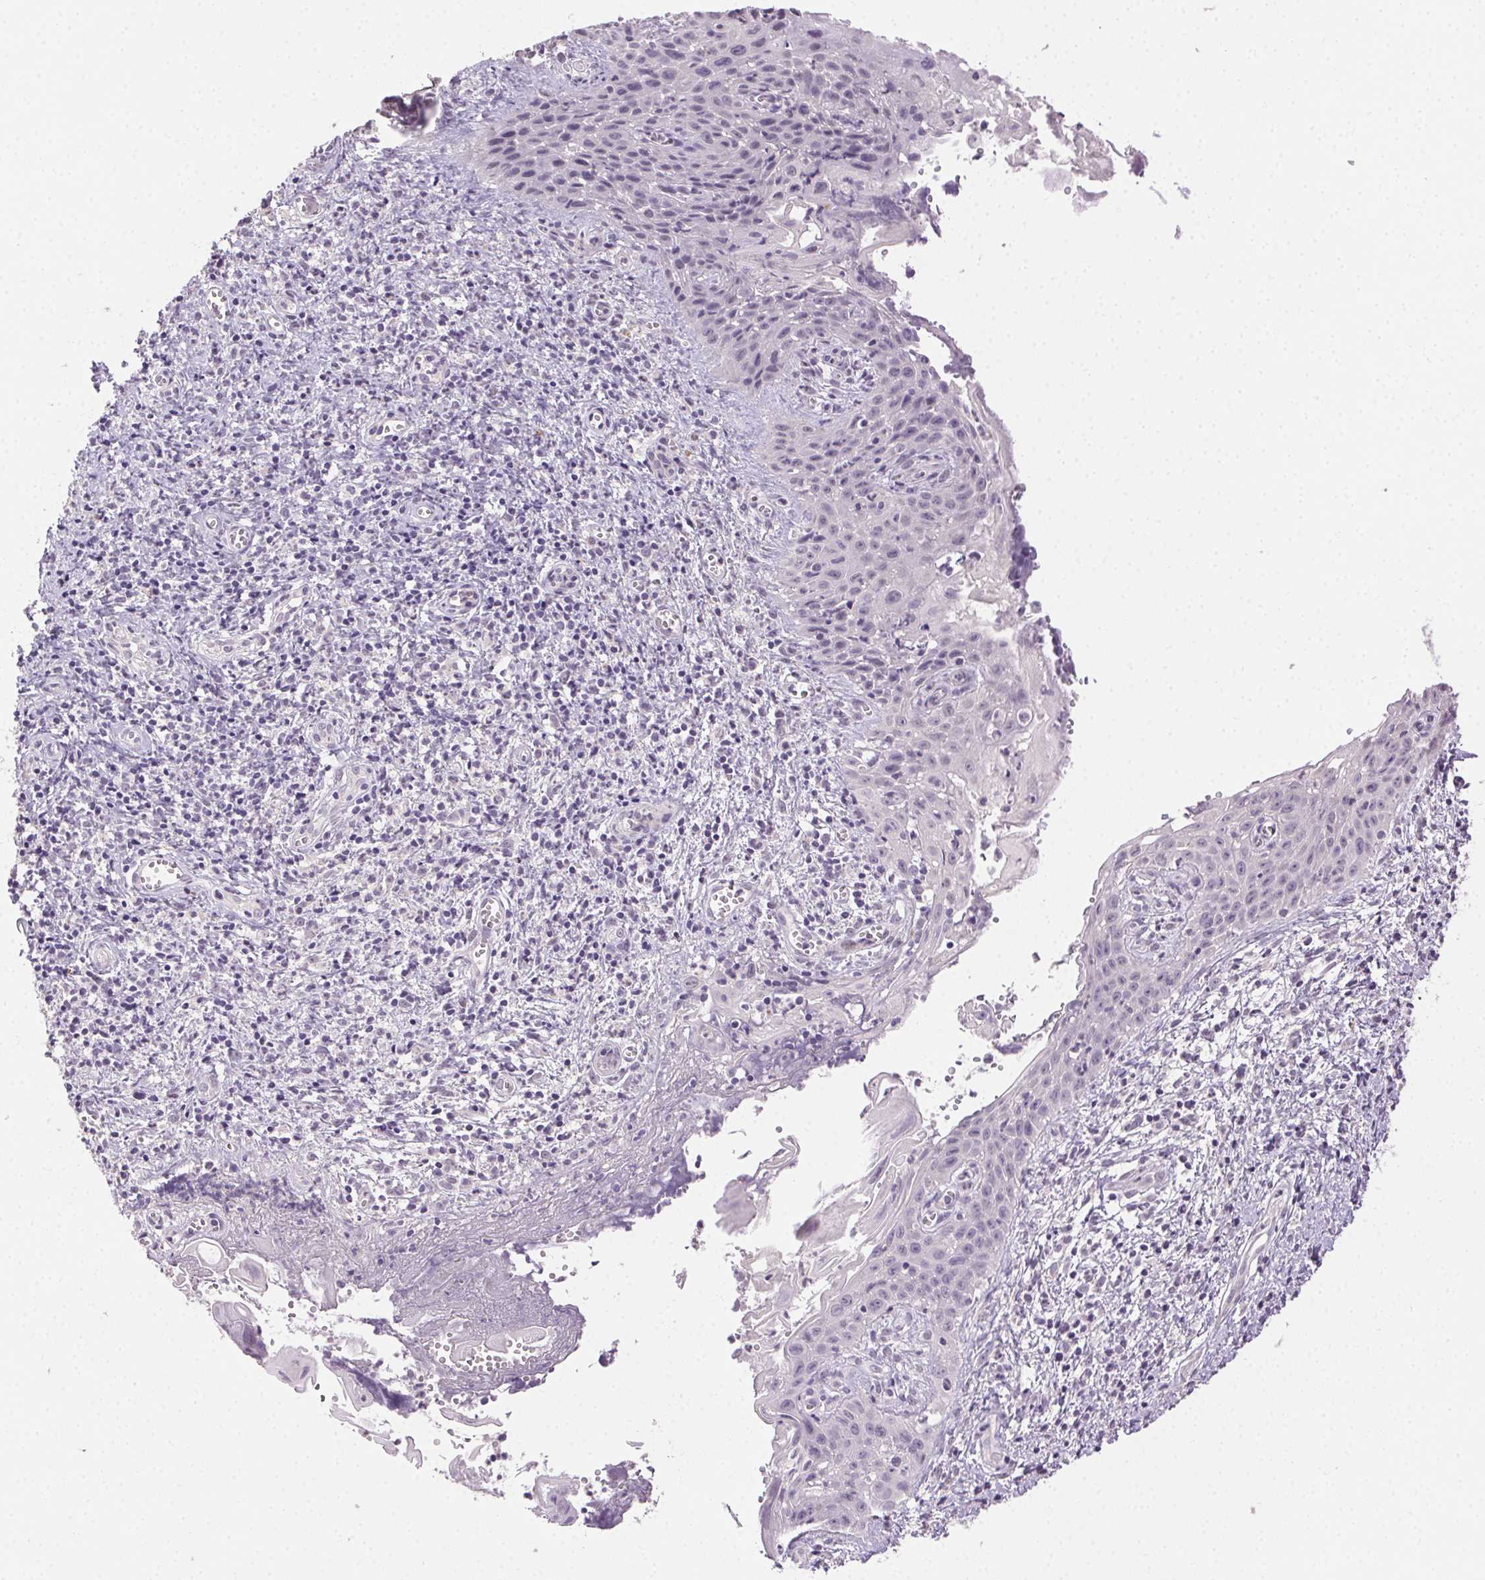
{"staining": {"intensity": "negative", "quantity": "none", "location": "none"}, "tissue": "cervical cancer", "cell_type": "Tumor cells", "image_type": "cancer", "snomed": [{"axis": "morphology", "description": "Squamous cell carcinoma, NOS"}, {"axis": "topography", "description": "Cervix"}], "caption": "High power microscopy image of an IHC histopathology image of cervical cancer (squamous cell carcinoma), revealing no significant staining in tumor cells. The staining is performed using DAB (3,3'-diaminobenzidine) brown chromogen with nuclei counter-stained in using hematoxylin.", "gene": "CLDN10", "patient": {"sex": "female", "age": 30}}